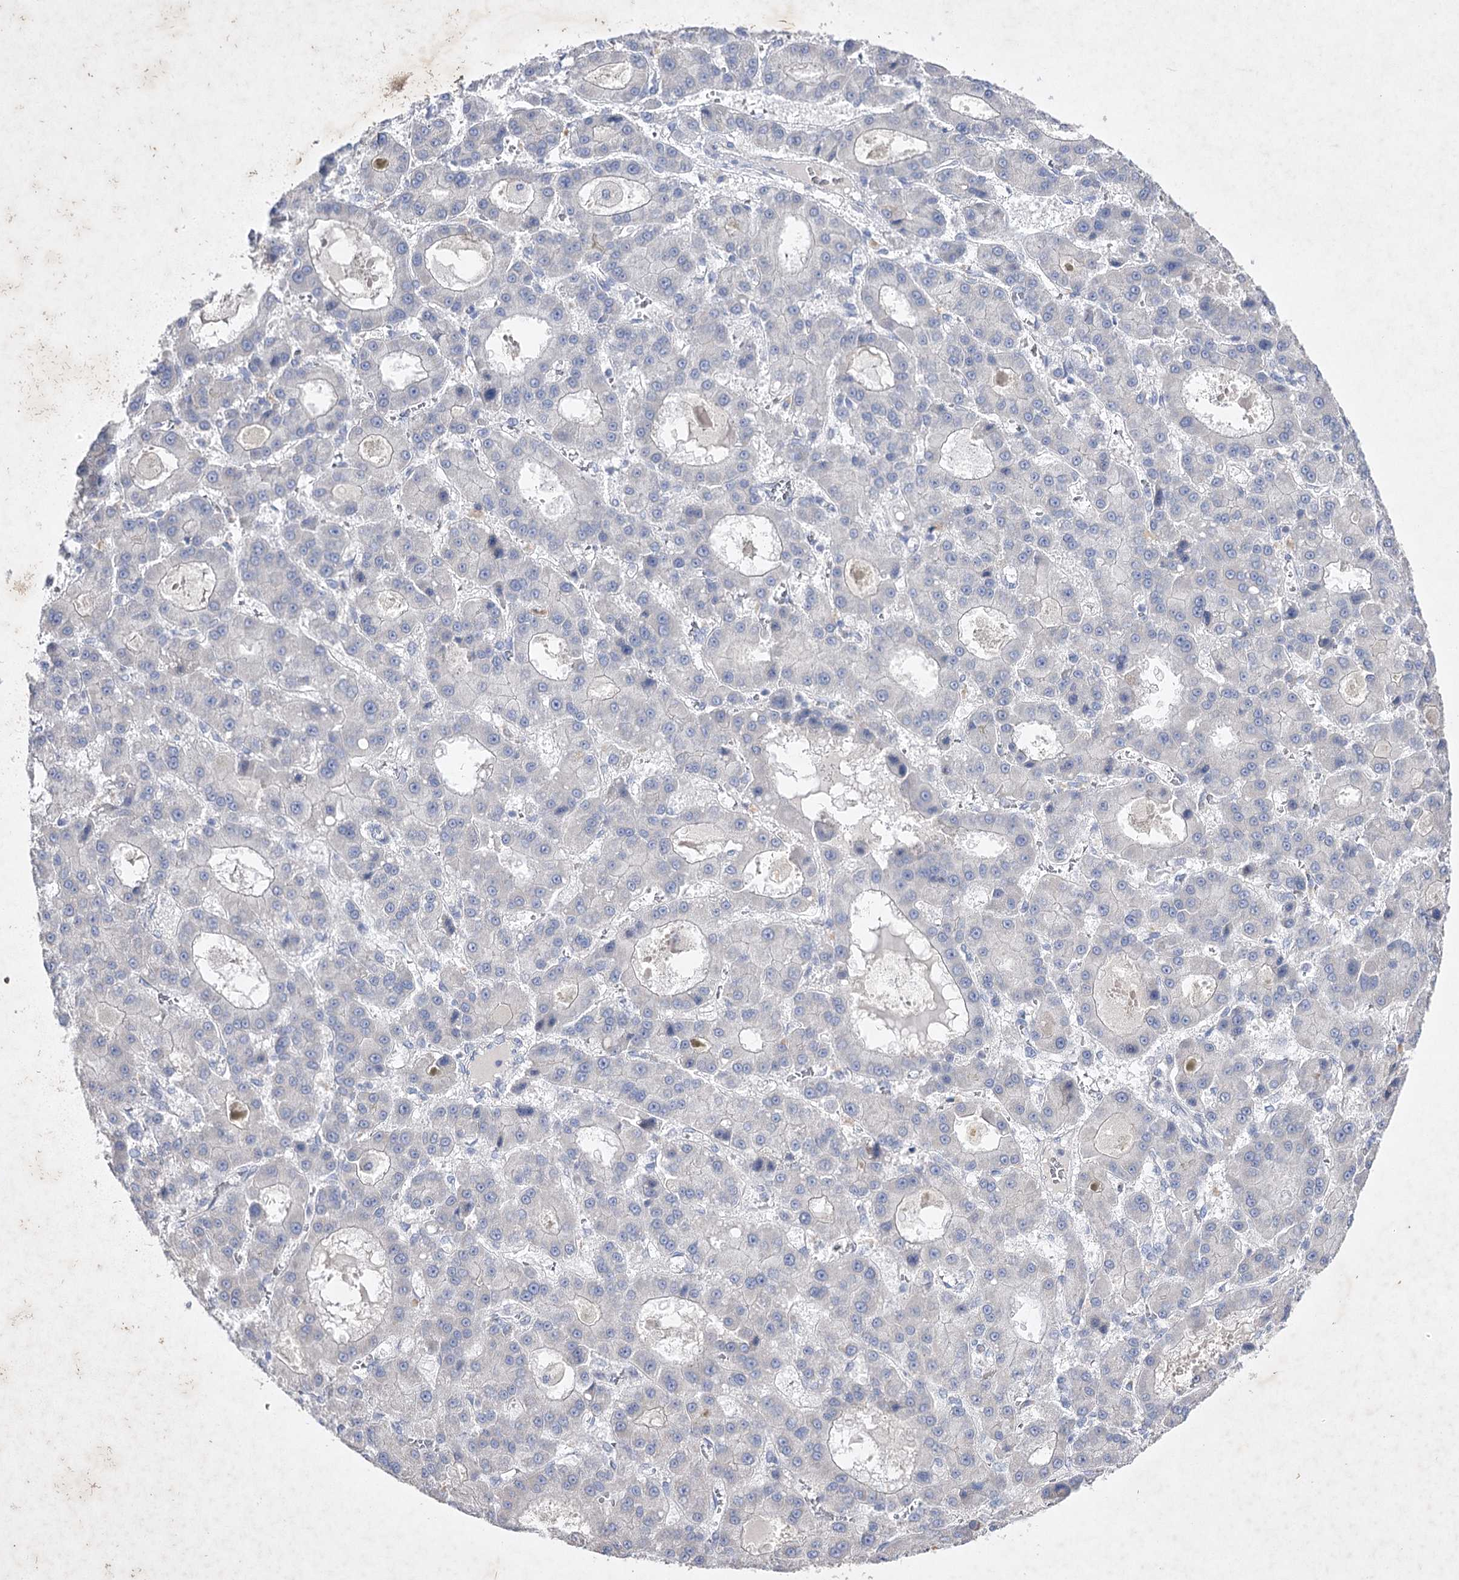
{"staining": {"intensity": "negative", "quantity": "none", "location": "none"}, "tissue": "liver cancer", "cell_type": "Tumor cells", "image_type": "cancer", "snomed": [{"axis": "morphology", "description": "Carcinoma, Hepatocellular, NOS"}, {"axis": "topography", "description": "Liver"}], "caption": "IHC of human liver cancer shows no staining in tumor cells.", "gene": "COX15", "patient": {"sex": "male", "age": 70}}